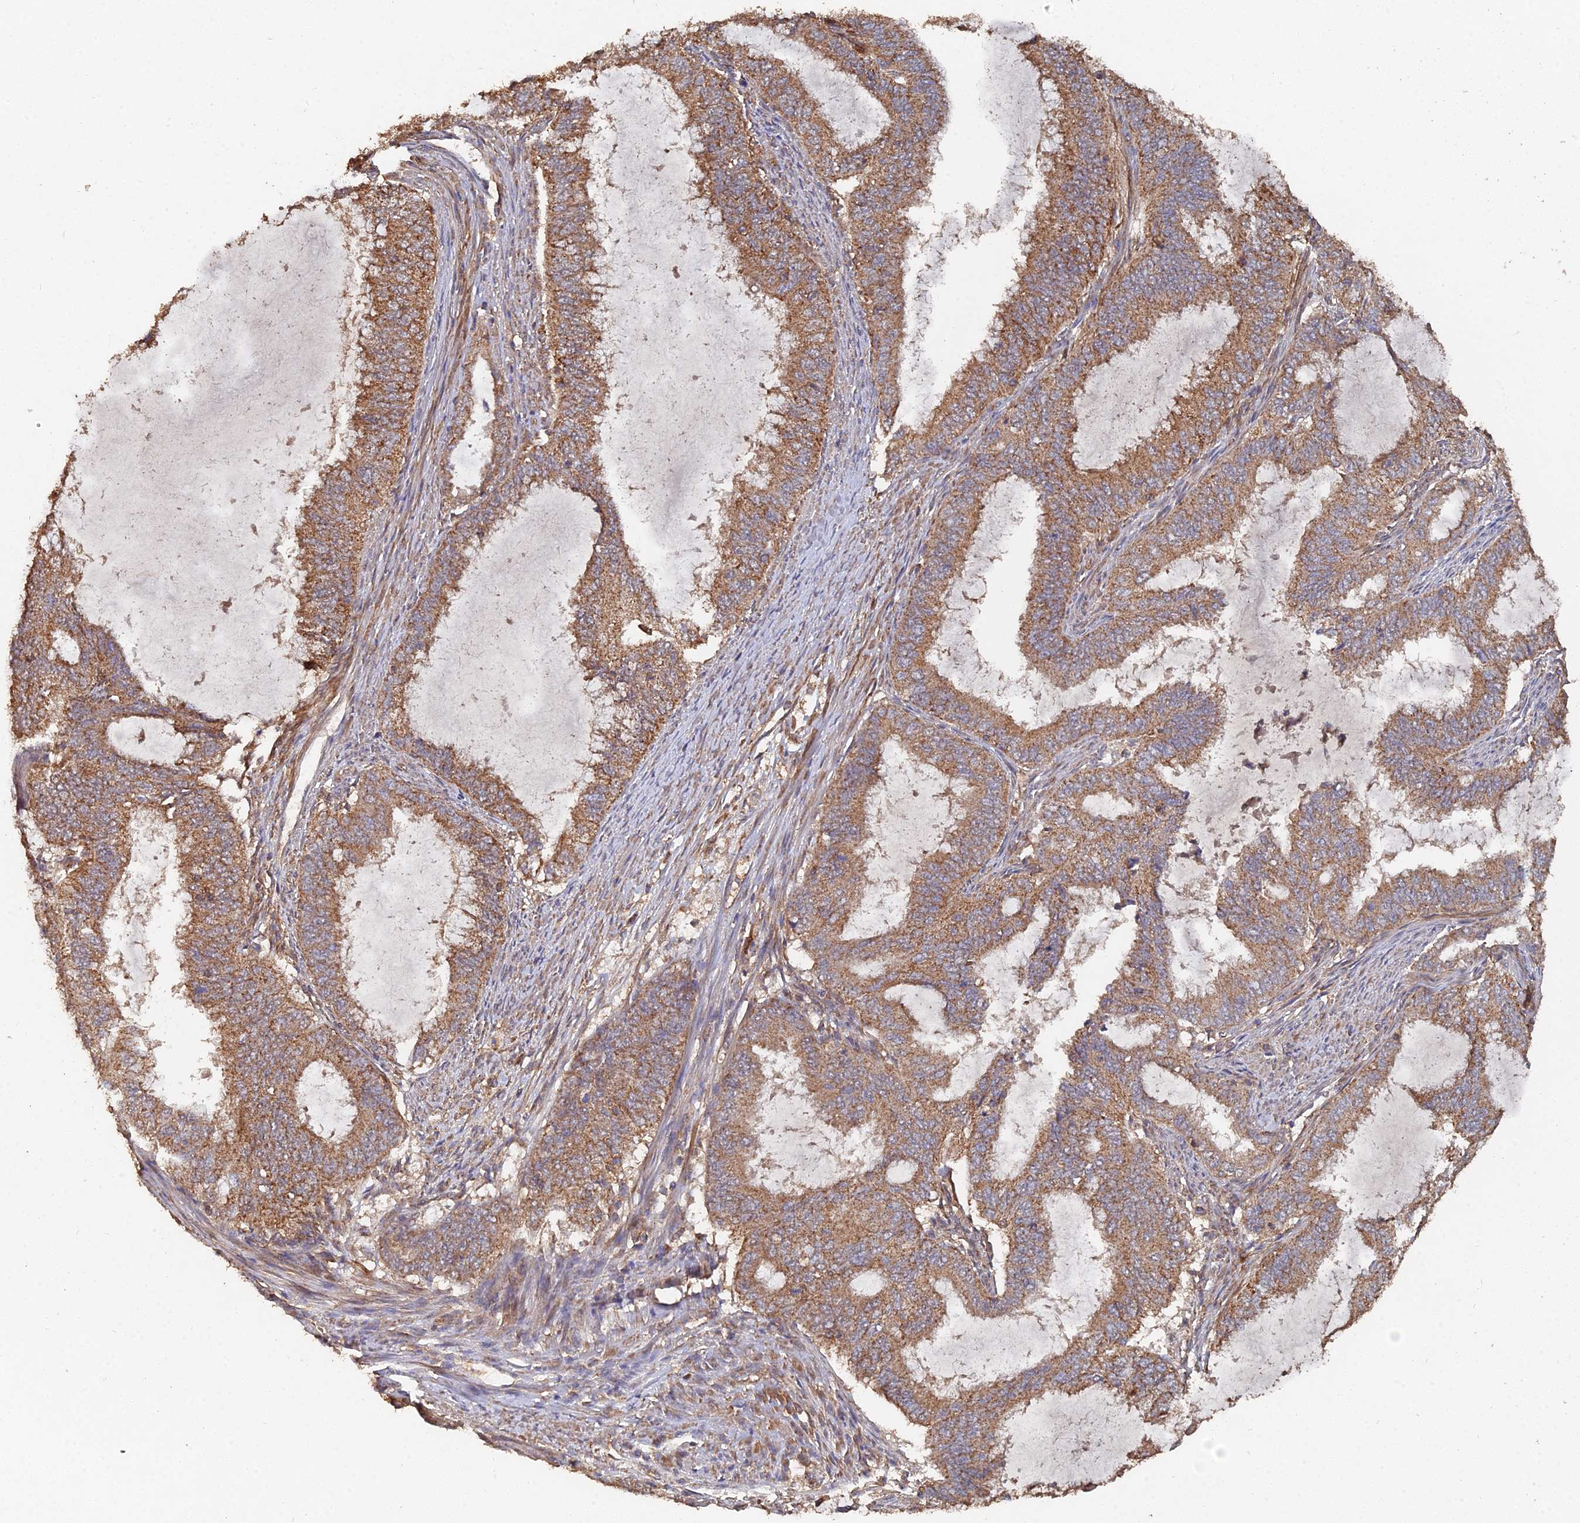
{"staining": {"intensity": "moderate", "quantity": ">75%", "location": "cytoplasmic/membranous"}, "tissue": "endometrial cancer", "cell_type": "Tumor cells", "image_type": "cancer", "snomed": [{"axis": "morphology", "description": "Adenocarcinoma, NOS"}, {"axis": "topography", "description": "Endometrium"}], "caption": "Immunohistochemistry photomicrograph of endometrial adenocarcinoma stained for a protein (brown), which shows medium levels of moderate cytoplasmic/membranous expression in about >75% of tumor cells.", "gene": "SPANXN4", "patient": {"sex": "female", "age": 51}}